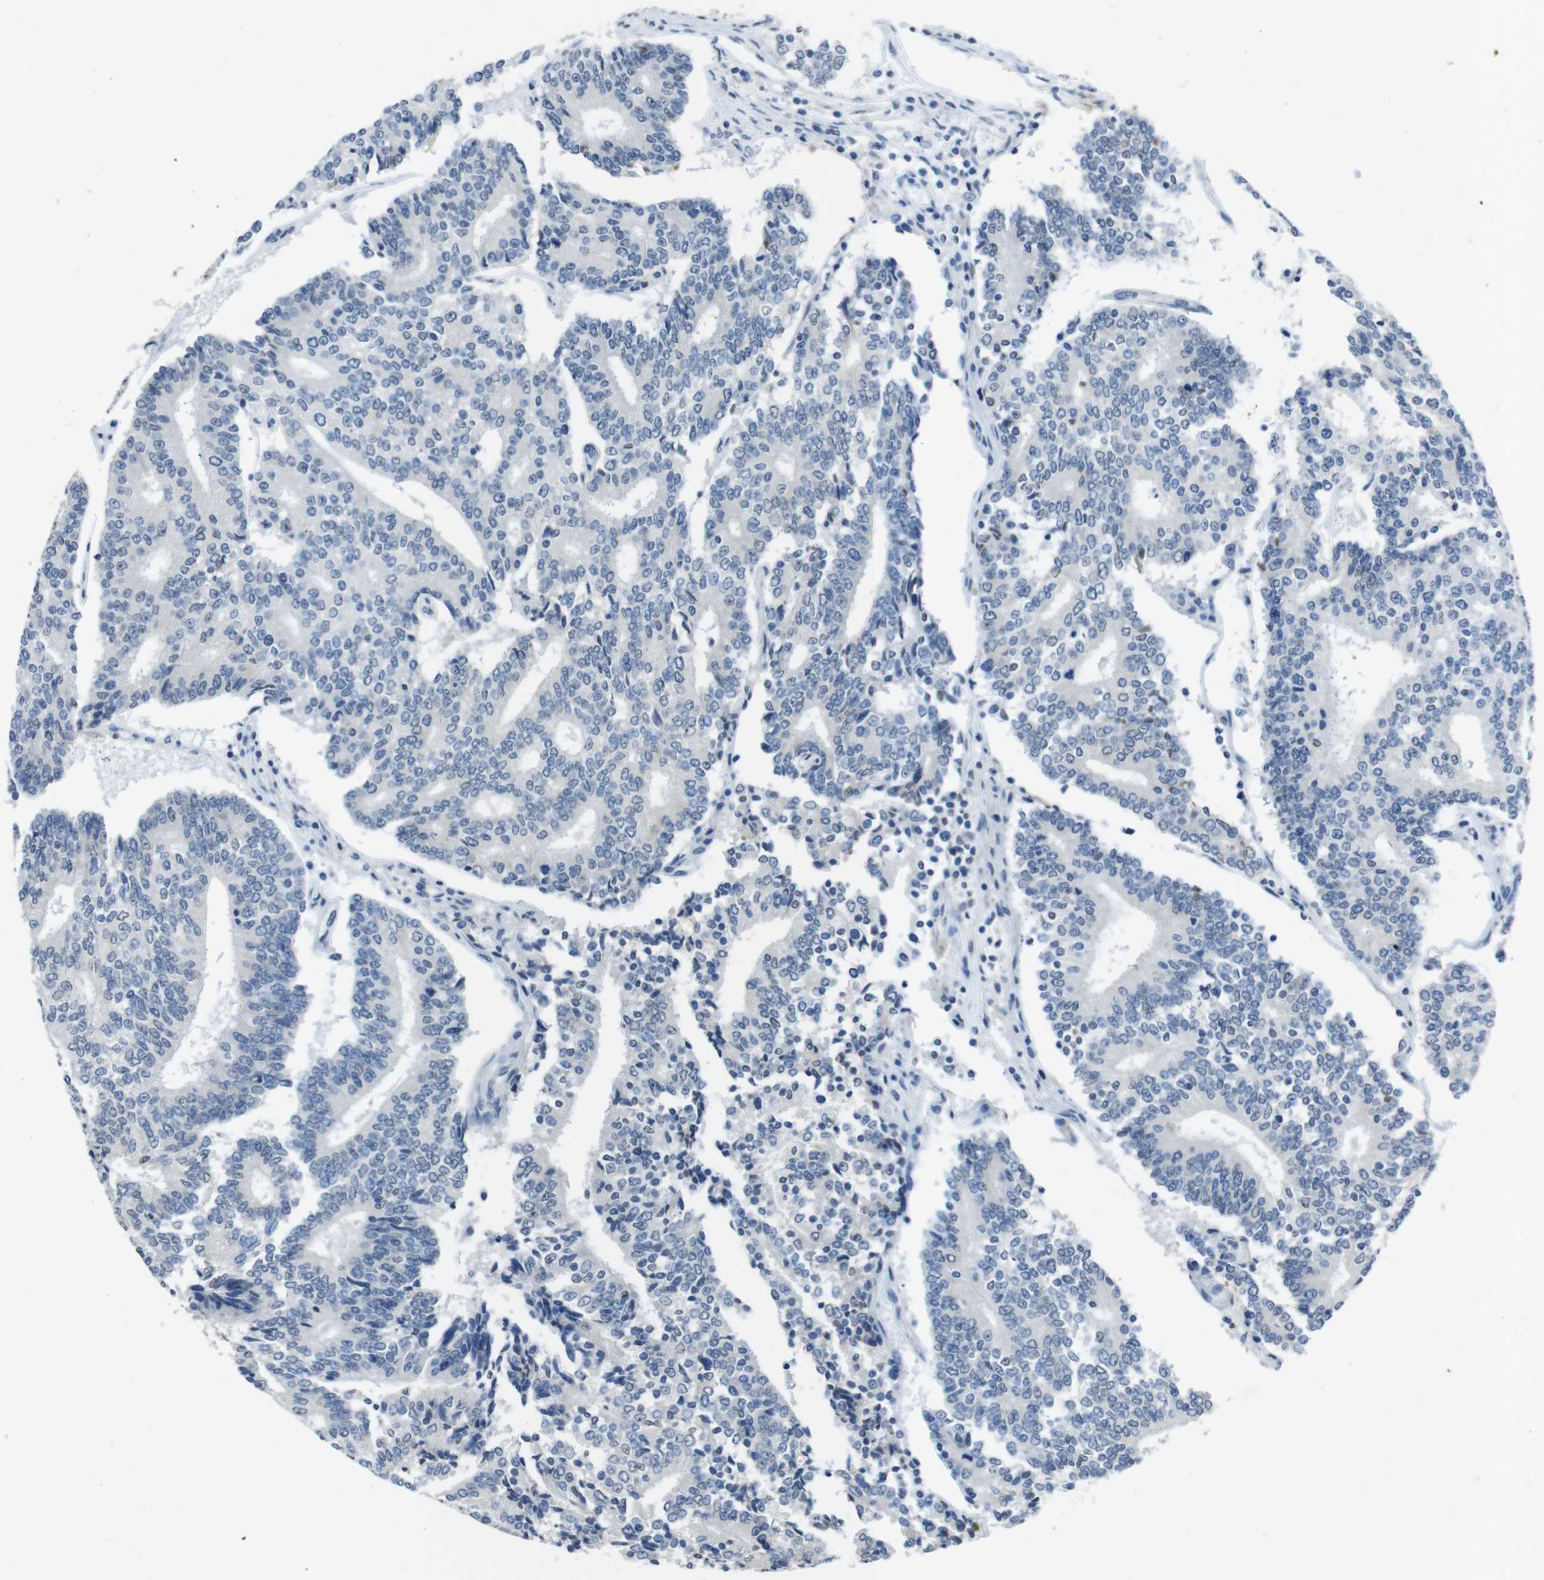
{"staining": {"intensity": "negative", "quantity": "none", "location": "none"}, "tissue": "prostate cancer", "cell_type": "Tumor cells", "image_type": "cancer", "snomed": [{"axis": "morphology", "description": "Normal tissue, NOS"}, {"axis": "morphology", "description": "Adenocarcinoma, High grade"}, {"axis": "topography", "description": "Prostate"}, {"axis": "topography", "description": "Seminal veicle"}], "caption": "Immunohistochemistry image of neoplastic tissue: adenocarcinoma (high-grade) (prostate) stained with DAB (3,3'-diaminobenzidine) exhibits no significant protein expression in tumor cells.", "gene": "STBD1", "patient": {"sex": "male", "age": 55}}